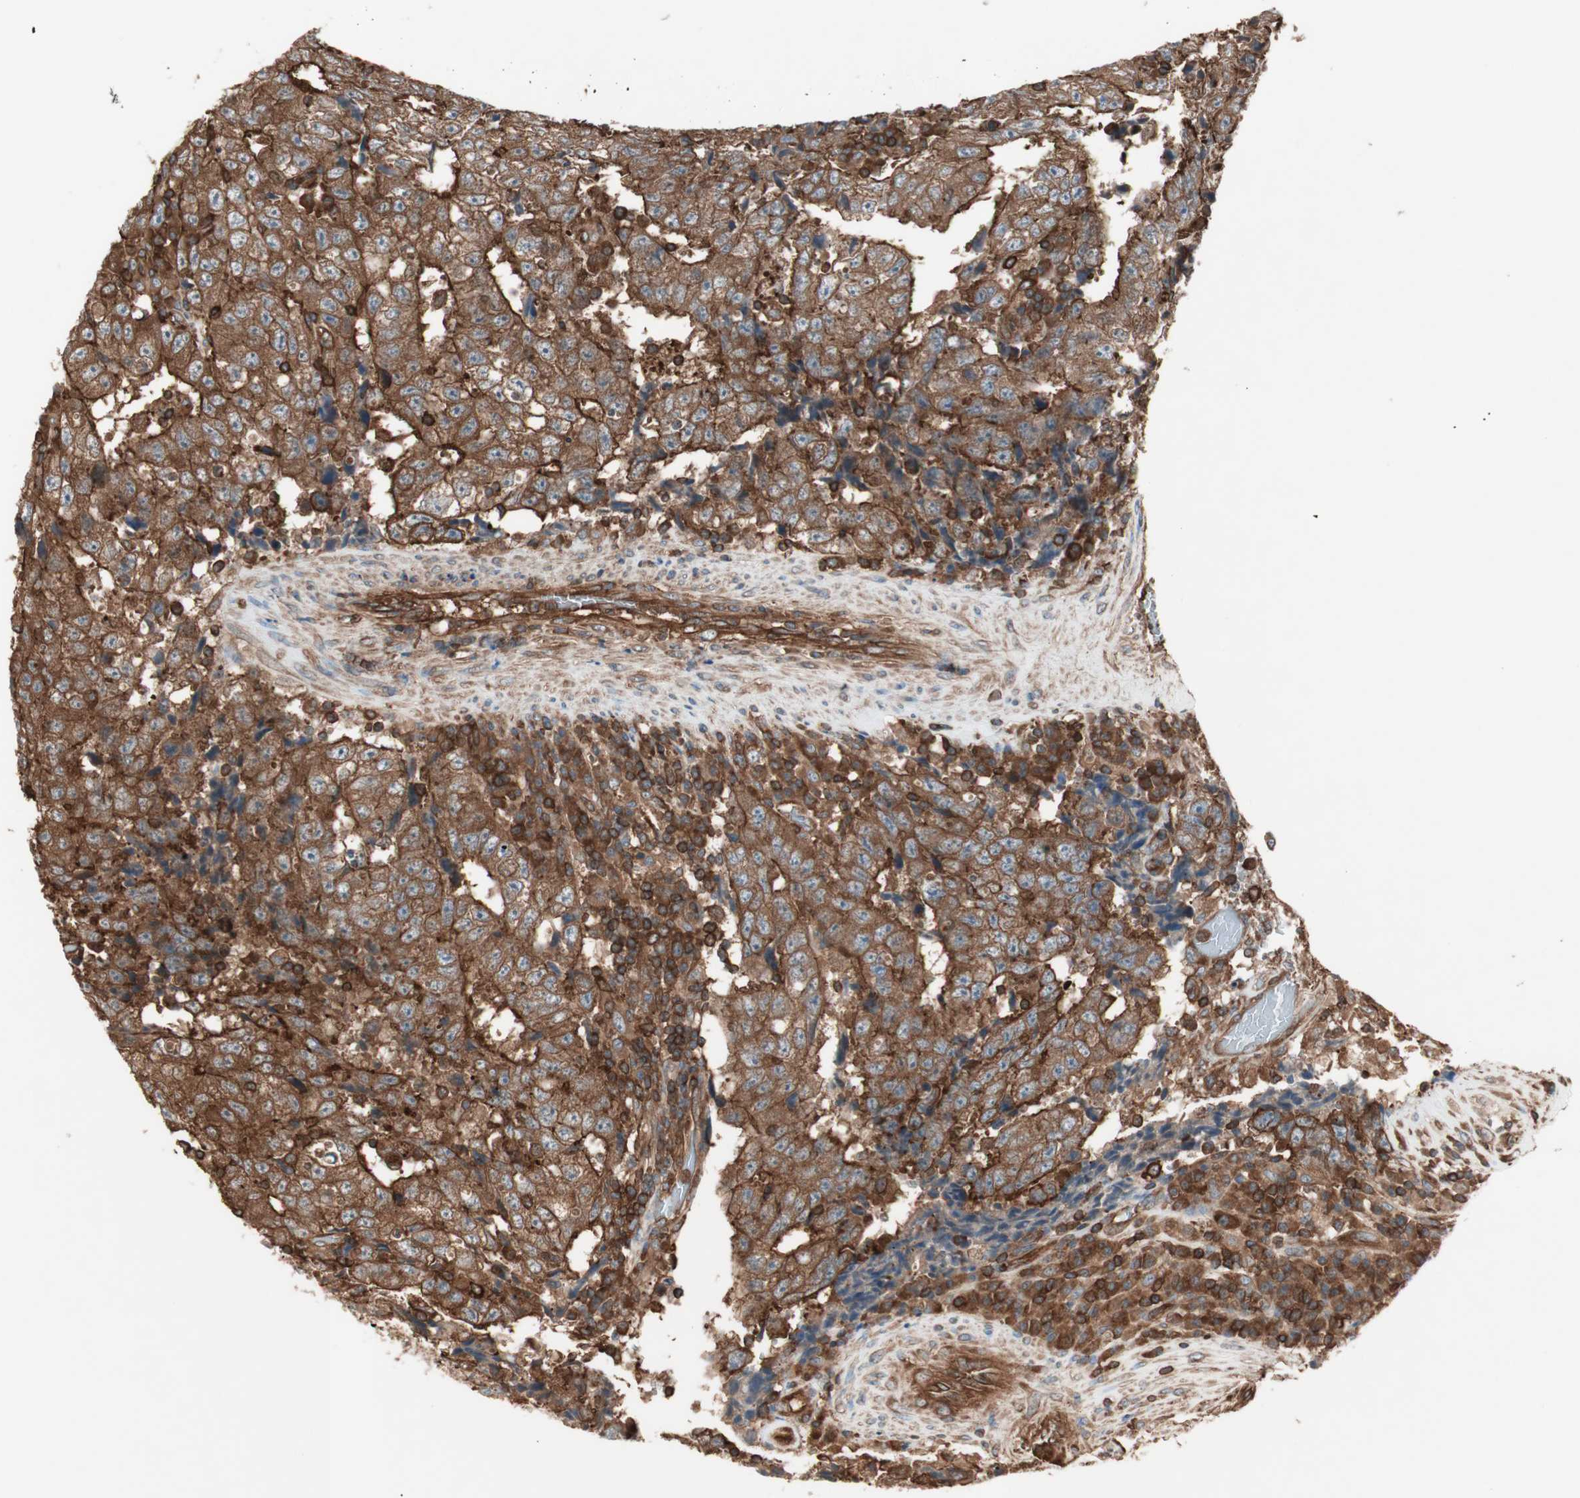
{"staining": {"intensity": "strong", "quantity": ">75%", "location": "cytoplasmic/membranous"}, "tissue": "testis cancer", "cell_type": "Tumor cells", "image_type": "cancer", "snomed": [{"axis": "morphology", "description": "Necrosis, NOS"}, {"axis": "morphology", "description": "Carcinoma, Embryonal, NOS"}, {"axis": "topography", "description": "Testis"}], "caption": "This is a photomicrograph of immunohistochemistry staining of testis cancer, which shows strong staining in the cytoplasmic/membranous of tumor cells.", "gene": "TCP11L1", "patient": {"sex": "male", "age": 19}}